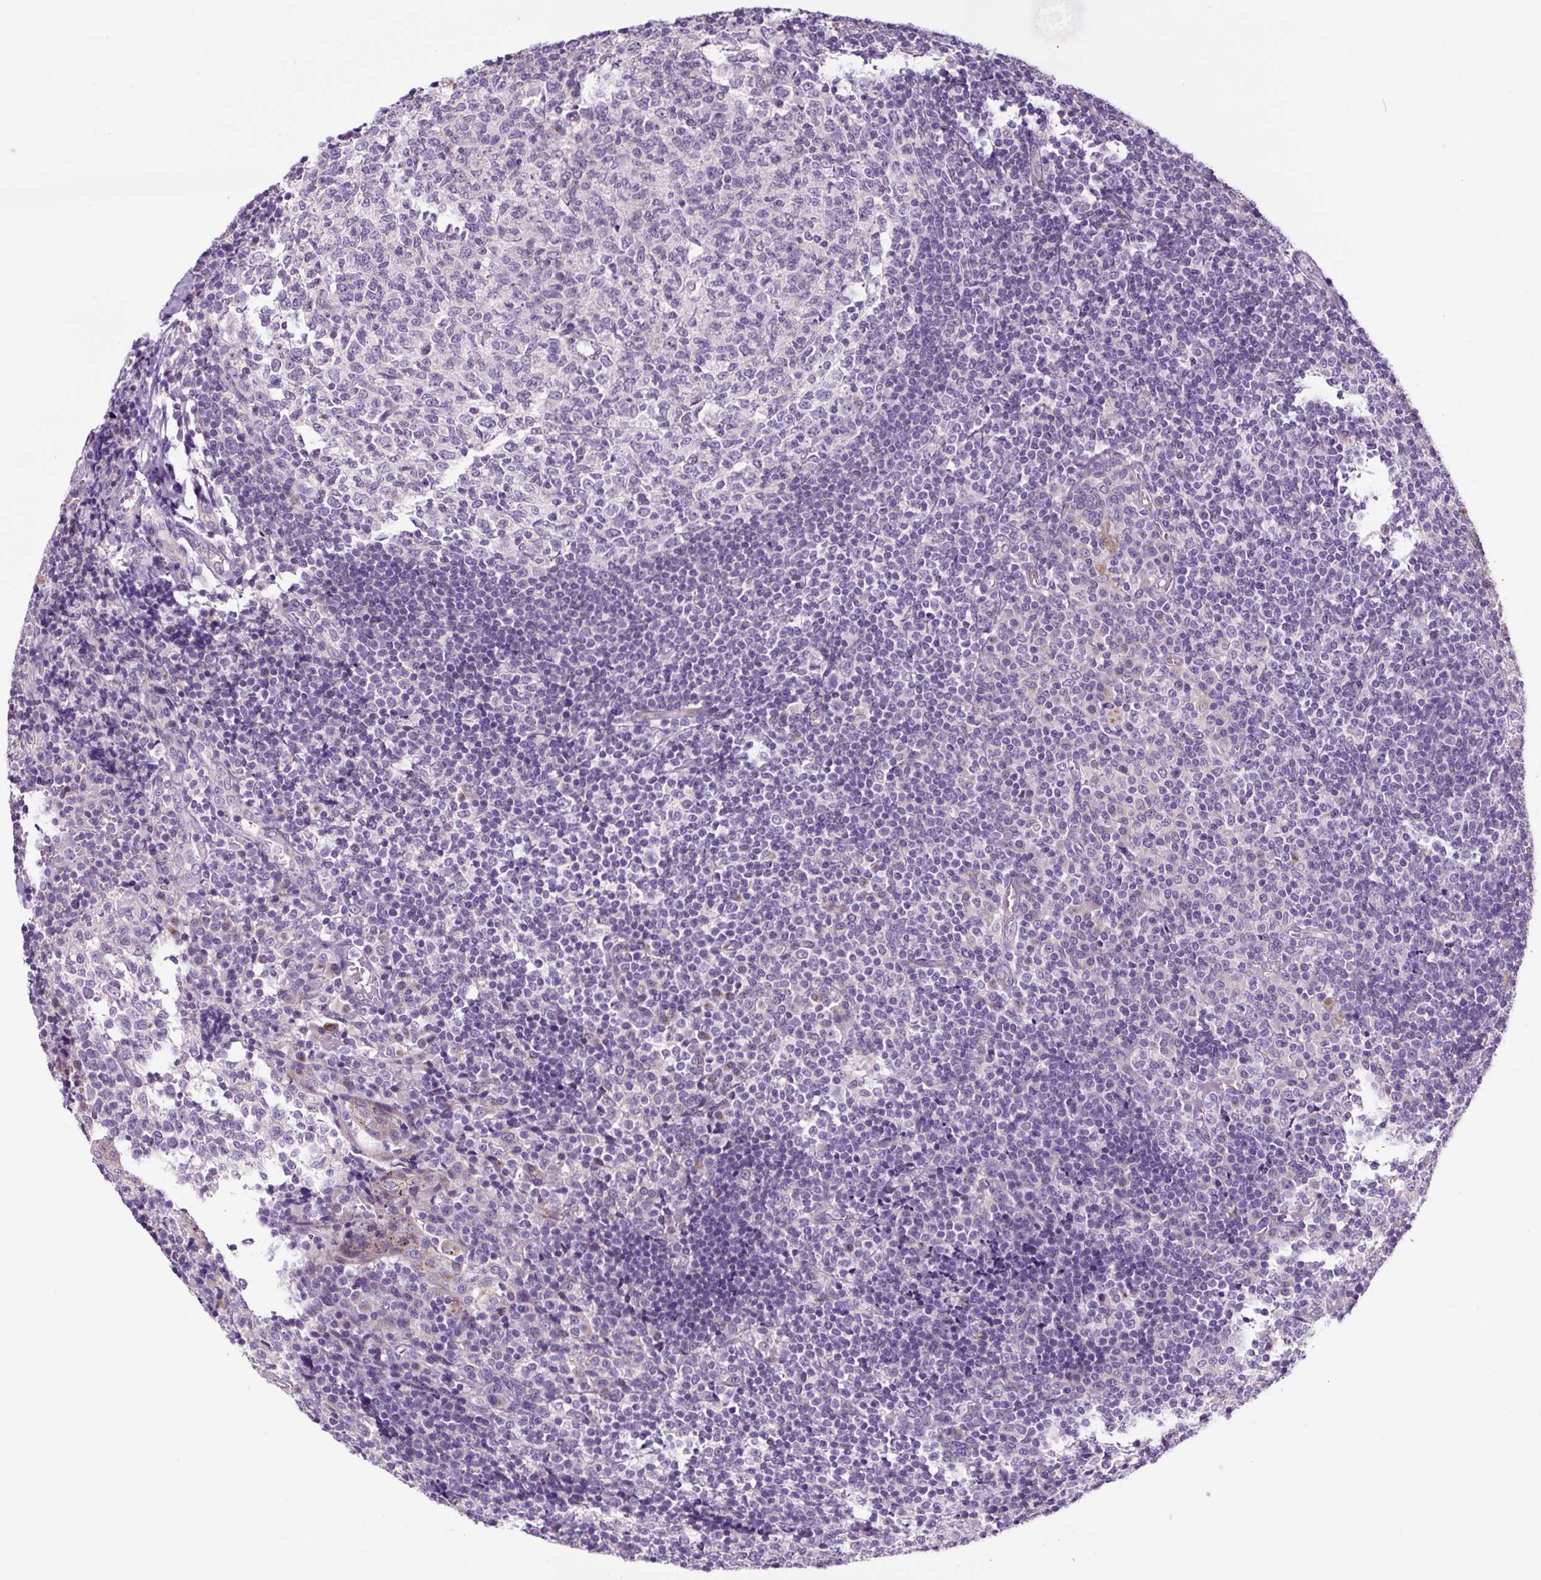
{"staining": {"intensity": "negative", "quantity": "none", "location": "none"}, "tissue": "tonsil", "cell_type": "Germinal center cells", "image_type": "normal", "snomed": [{"axis": "morphology", "description": "Normal tissue, NOS"}, {"axis": "topography", "description": "Tonsil"}], "caption": "IHC image of benign tonsil stained for a protein (brown), which demonstrates no positivity in germinal center cells. (DAB immunohistochemistry (IHC) visualized using brightfield microscopy, high magnification).", "gene": "GORASP1", "patient": {"sex": "female", "age": 19}}